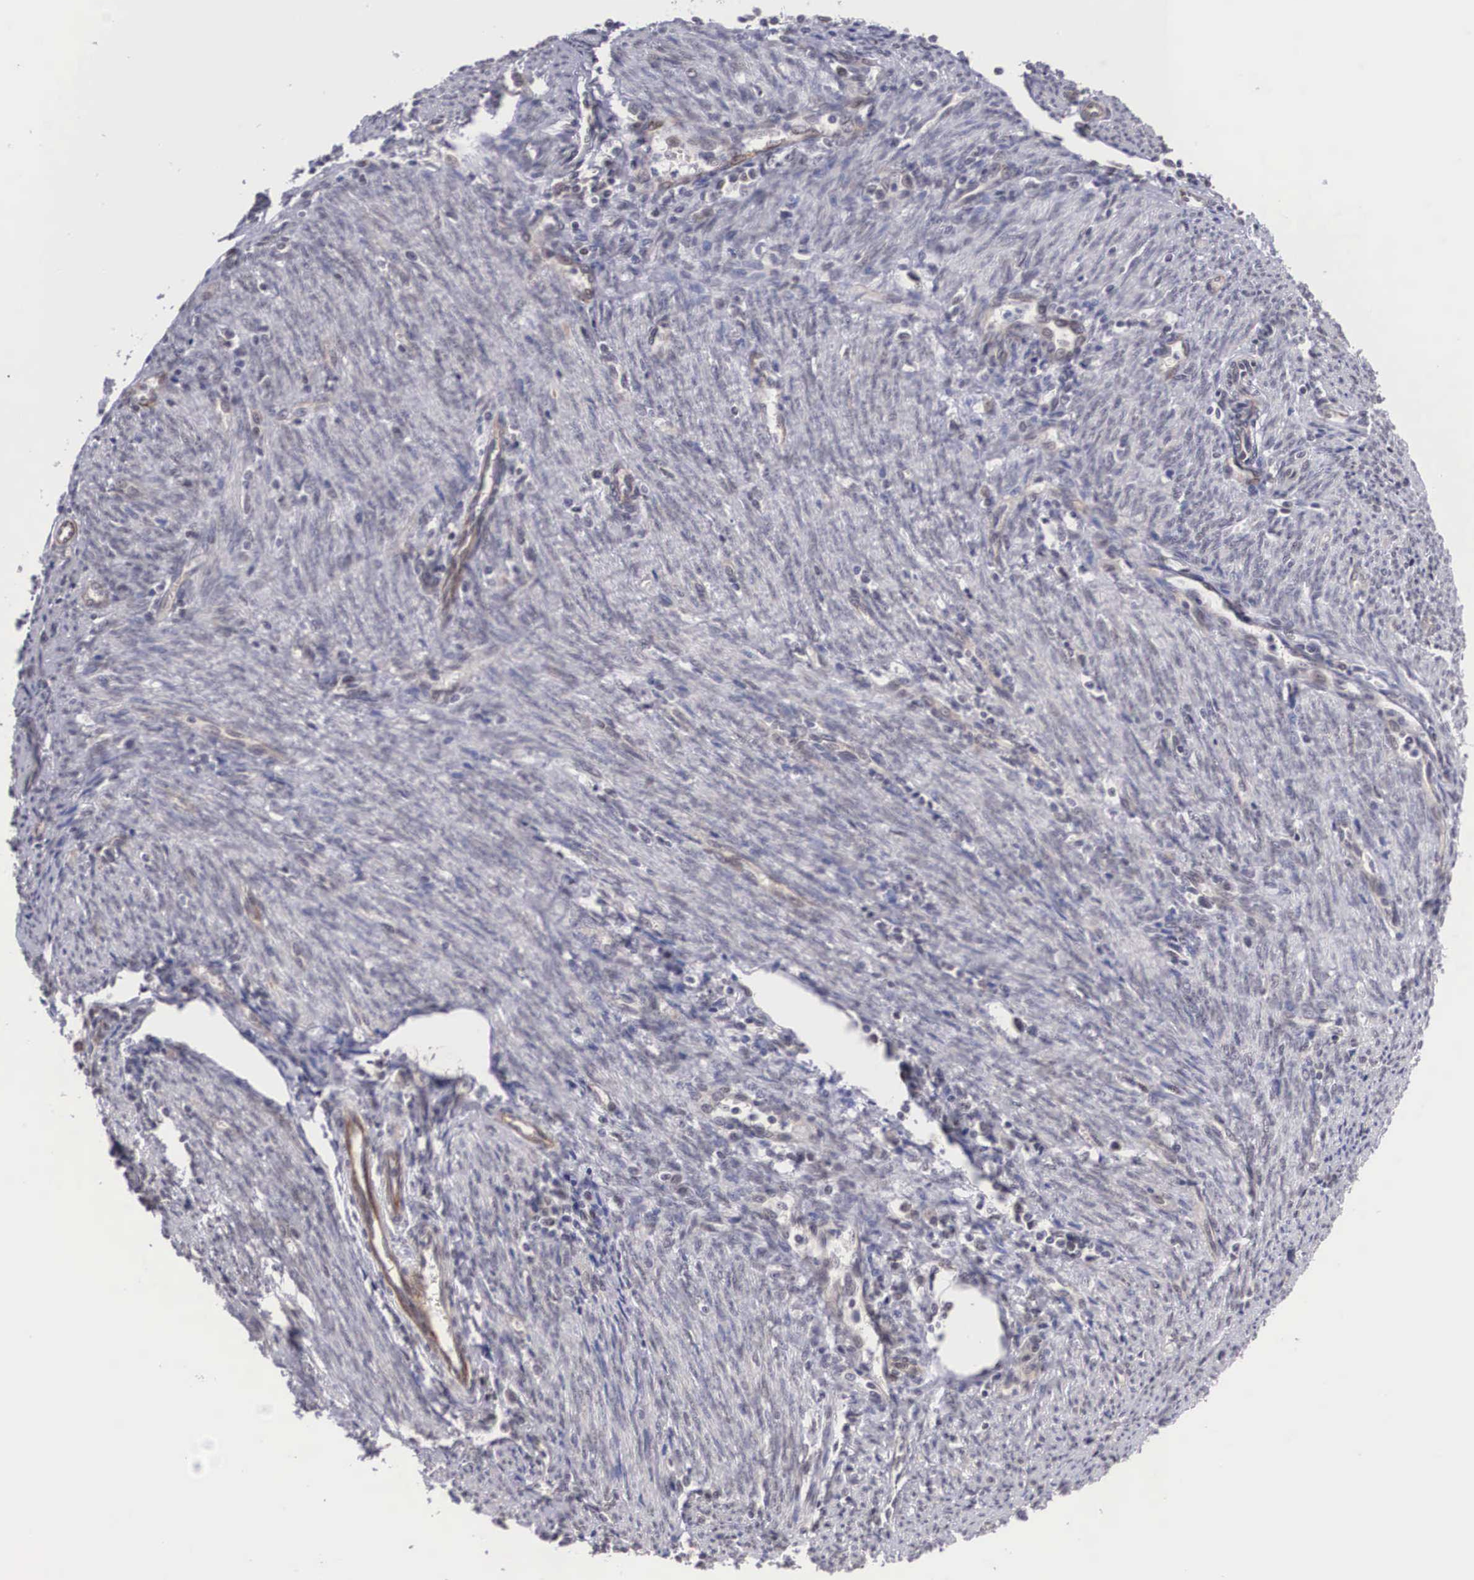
{"staining": {"intensity": "weak", "quantity": "<25%", "location": "nuclear"}, "tissue": "endometrial cancer", "cell_type": "Tumor cells", "image_type": "cancer", "snomed": [{"axis": "morphology", "description": "Adenocarcinoma, NOS"}, {"axis": "topography", "description": "Endometrium"}], "caption": "High power microscopy micrograph of an immunohistochemistry micrograph of adenocarcinoma (endometrial), revealing no significant staining in tumor cells. (DAB (3,3'-diaminobenzidine) immunohistochemistry, high magnification).", "gene": "MORC2", "patient": {"sex": "female", "age": 75}}